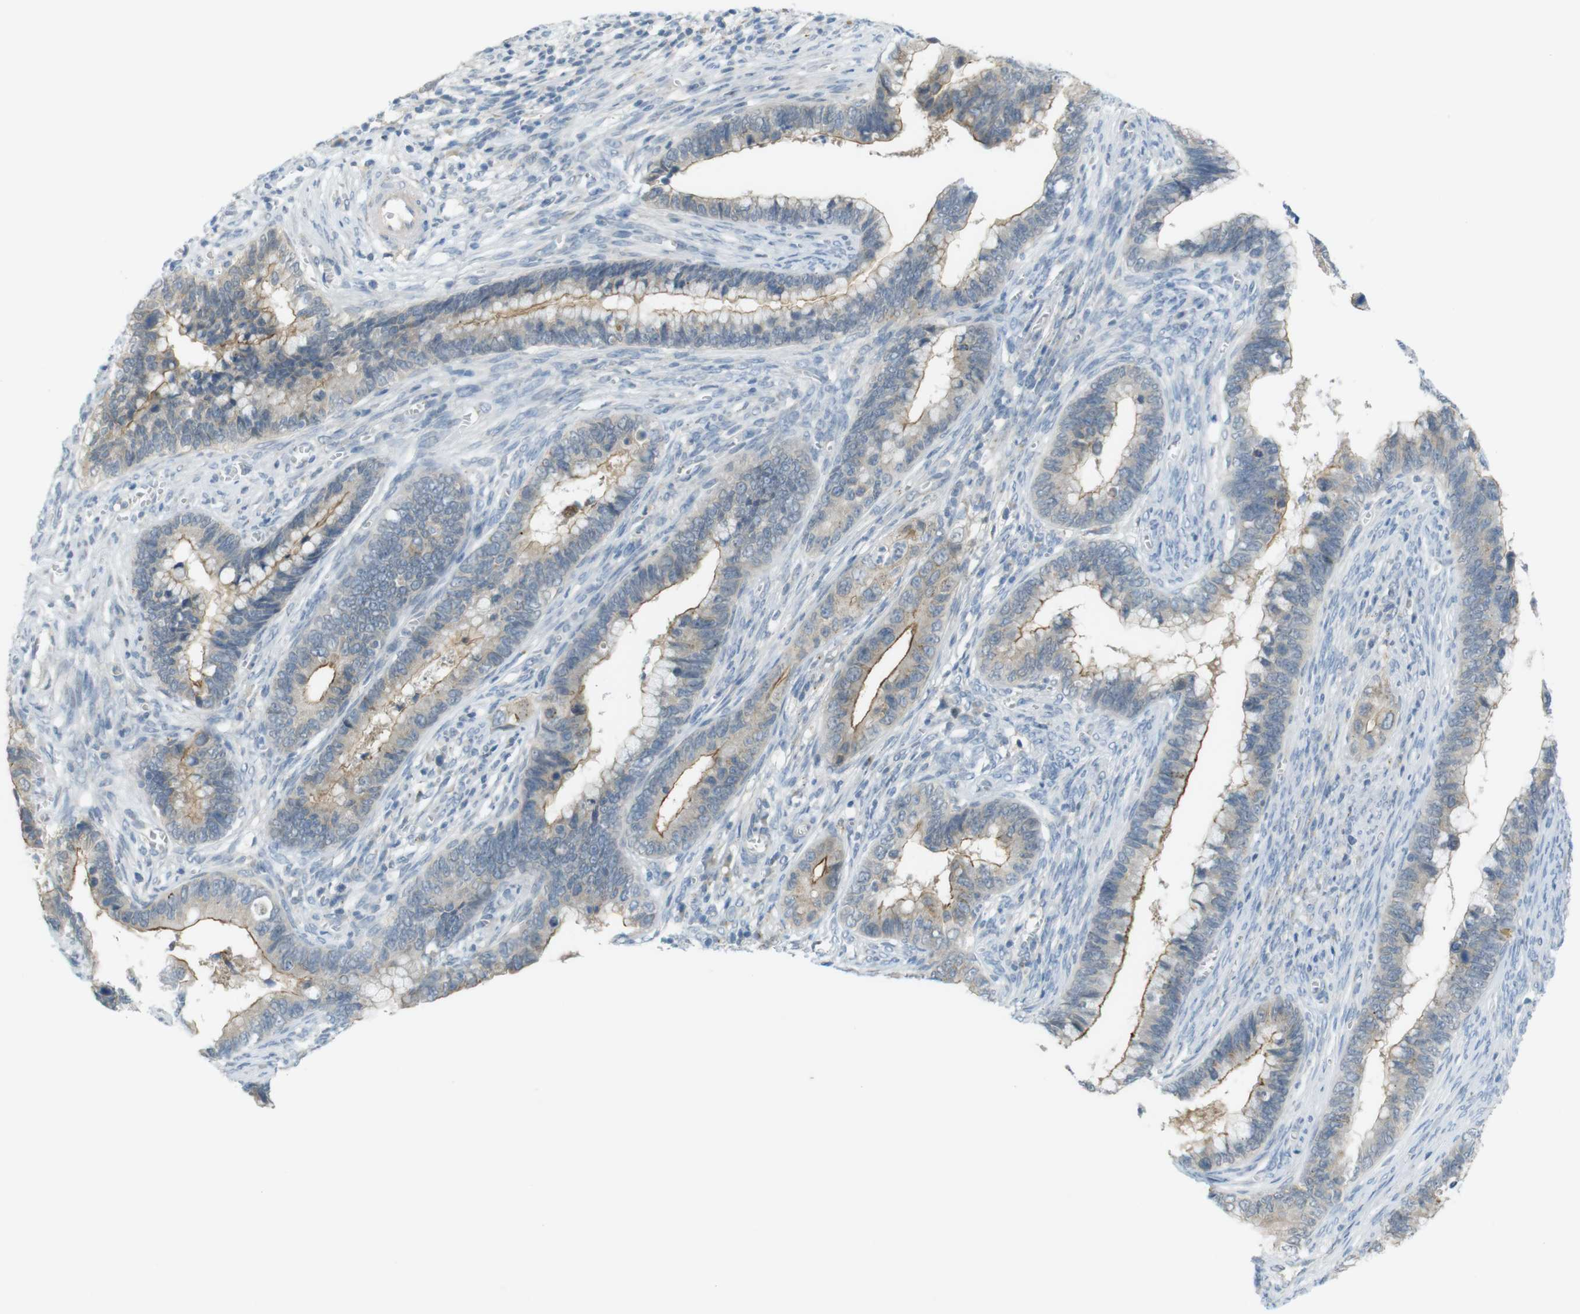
{"staining": {"intensity": "moderate", "quantity": ">75%", "location": "cytoplasmic/membranous"}, "tissue": "cervical cancer", "cell_type": "Tumor cells", "image_type": "cancer", "snomed": [{"axis": "morphology", "description": "Adenocarcinoma, NOS"}, {"axis": "topography", "description": "Cervix"}], "caption": "Immunohistochemical staining of human cervical cancer shows moderate cytoplasmic/membranous protein positivity in about >75% of tumor cells.", "gene": "UGT8", "patient": {"sex": "female", "age": 44}}